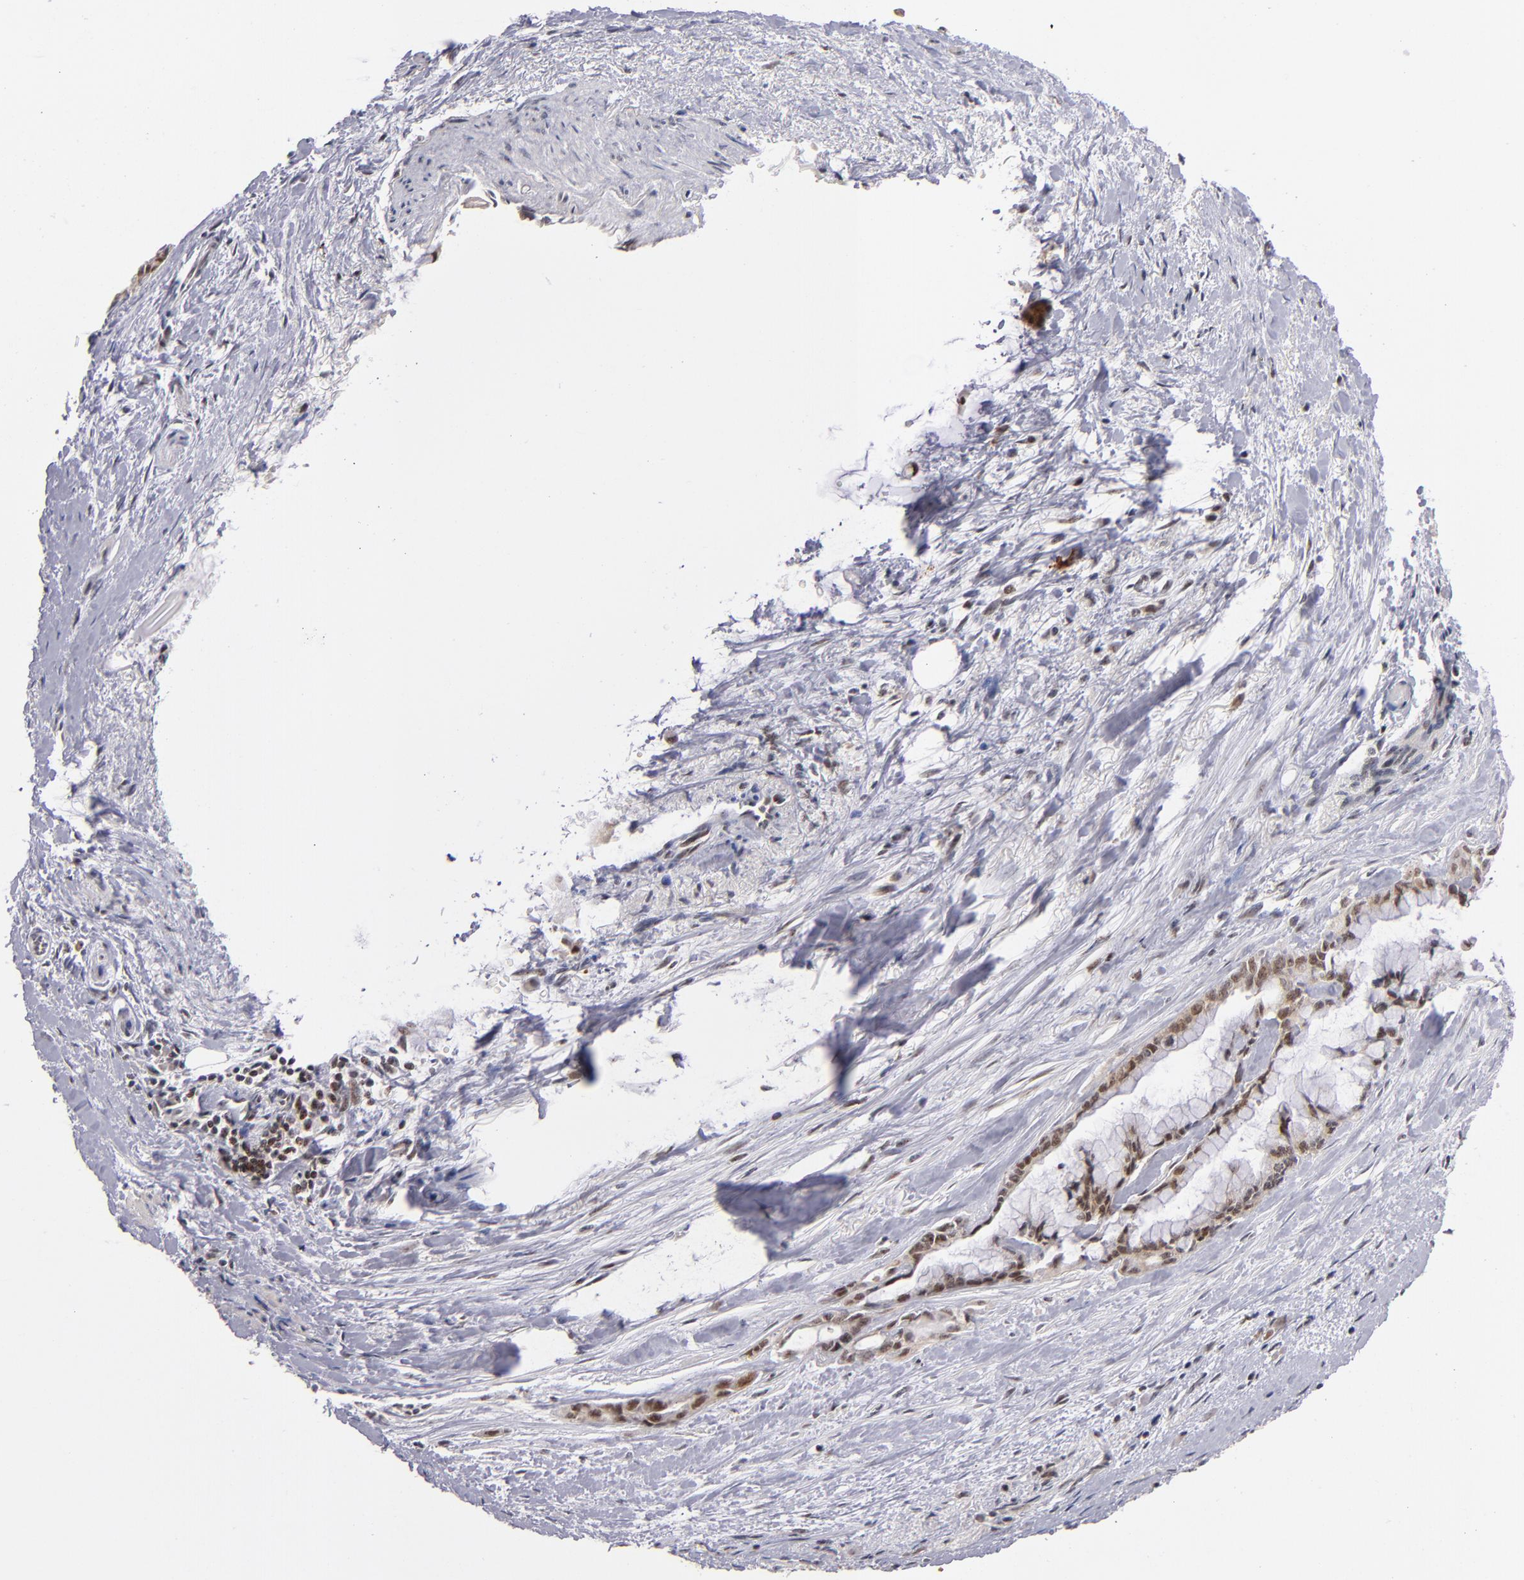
{"staining": {"intensity": "weak", "quantity": ">75%", "location": "cytoplasmic/membranous,nuclear"}, "tissue": "pancreatic cancer", "cell_type": "Tumor cells", "image_type": "cancer", "snomed": [{"axis": "morphology", "description": "Adenocarcinoma, NOS"}, {"axis": "topography", "description": "Pancreas"}], "caption": "Immunohistochemistry (IHC) photomicrograph of human adenocarcinoma (pancreatic) stained for a protein (brown), which exhibits low levels of weak cytoplasmic/membranous and nuclear expression in about >75% of tumor cells.", "gene": "PCNX4", "patient": {"sex": "male", "age": 59}}